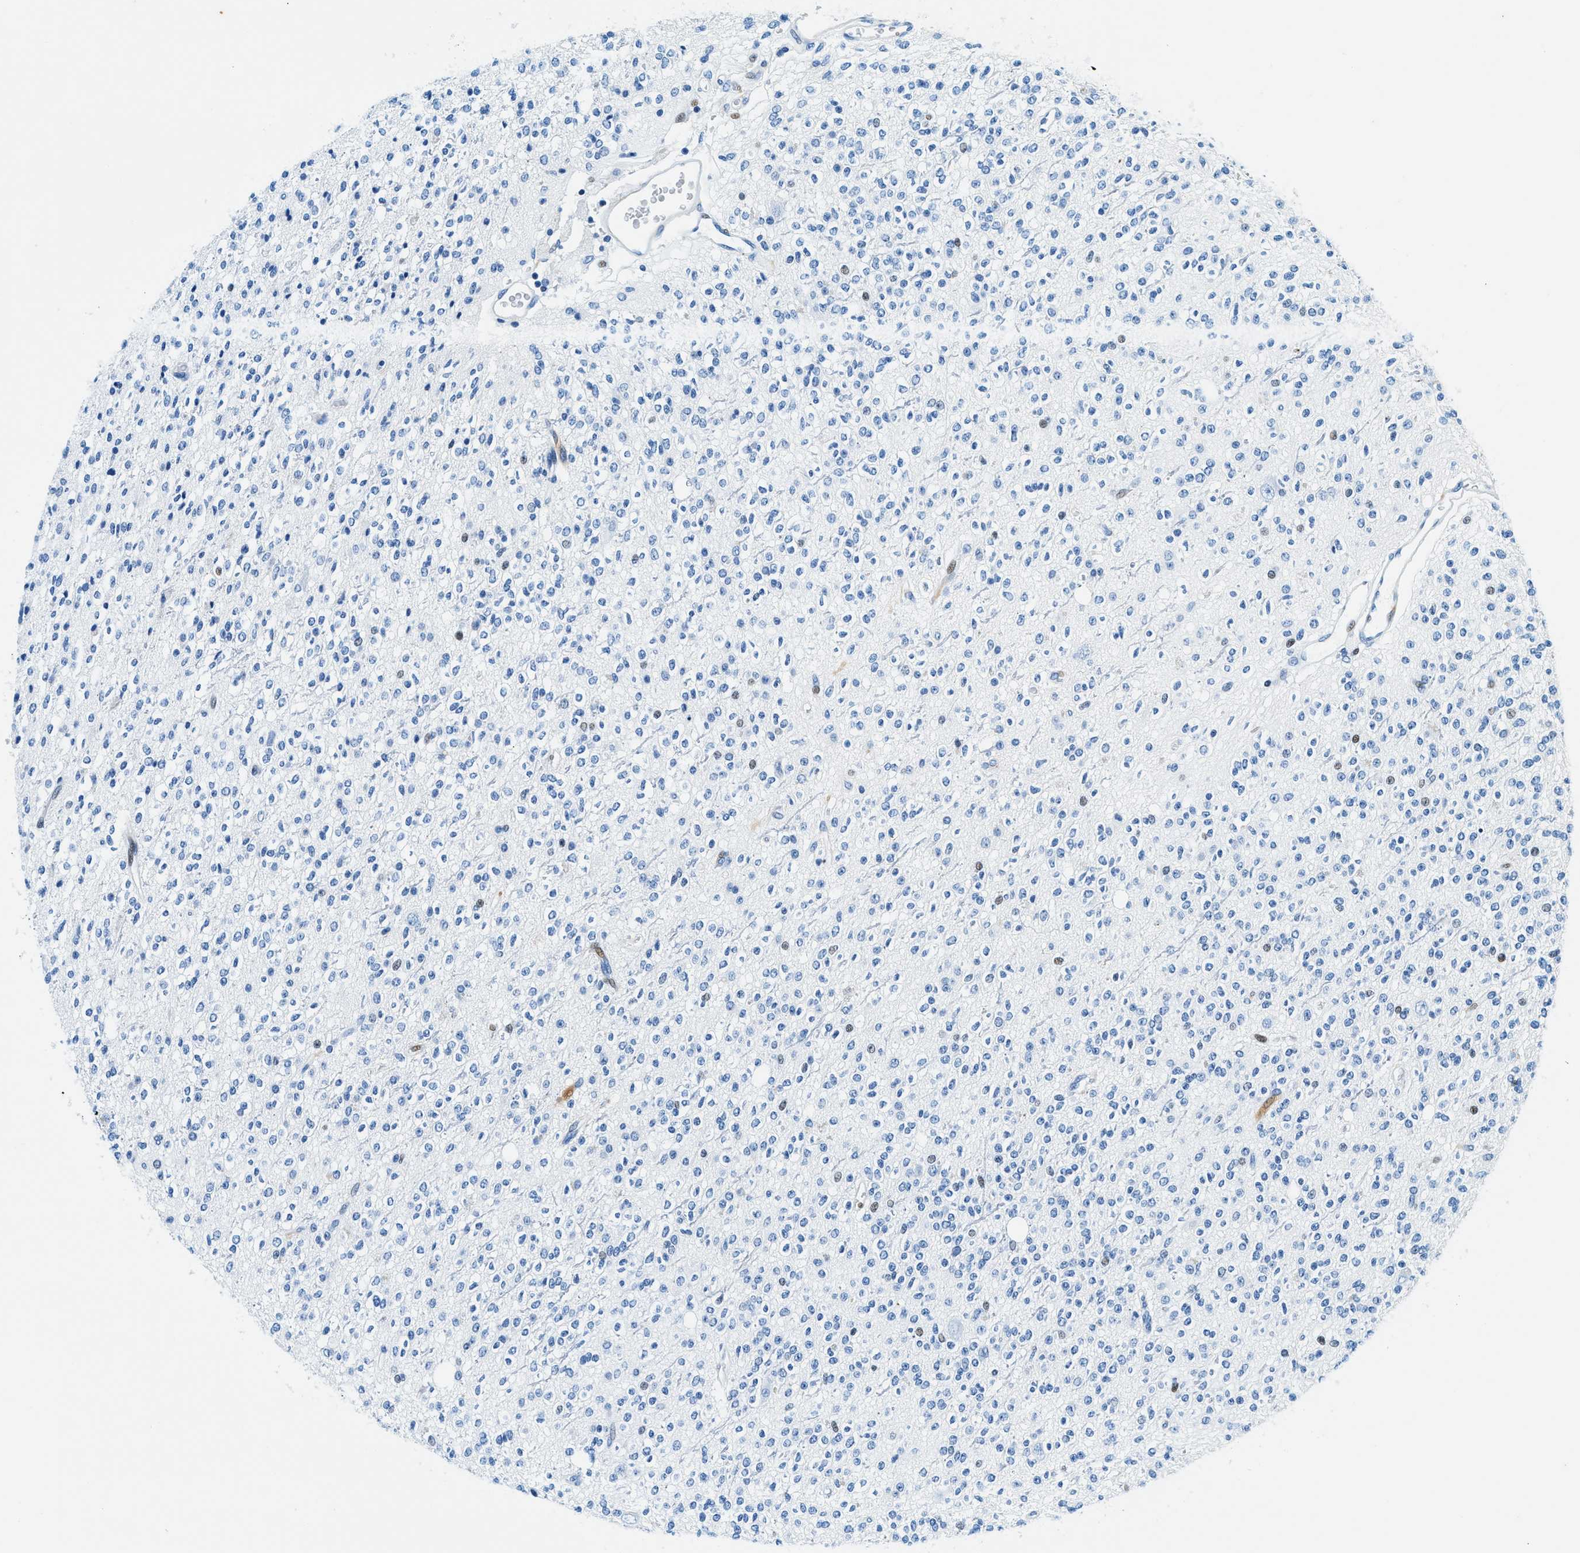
{"staining": {"intensity": "weak", "quantity": "<25%", "location": "nuclear"}, "tissue": "glioma", "cell_type": "Tumor cells", "image_type": "cancer", "snomed": [{"axis": "morphology", "description": "Glioma, malignant, High grade"}, {"axis": "topography", "description": "Brain"}], "caption": "The IHC histopathology image has no significant expression in tumor cells of glioma tissue.", "gene": "VPS53", "patient": {"sex": "male", "age": 34}}